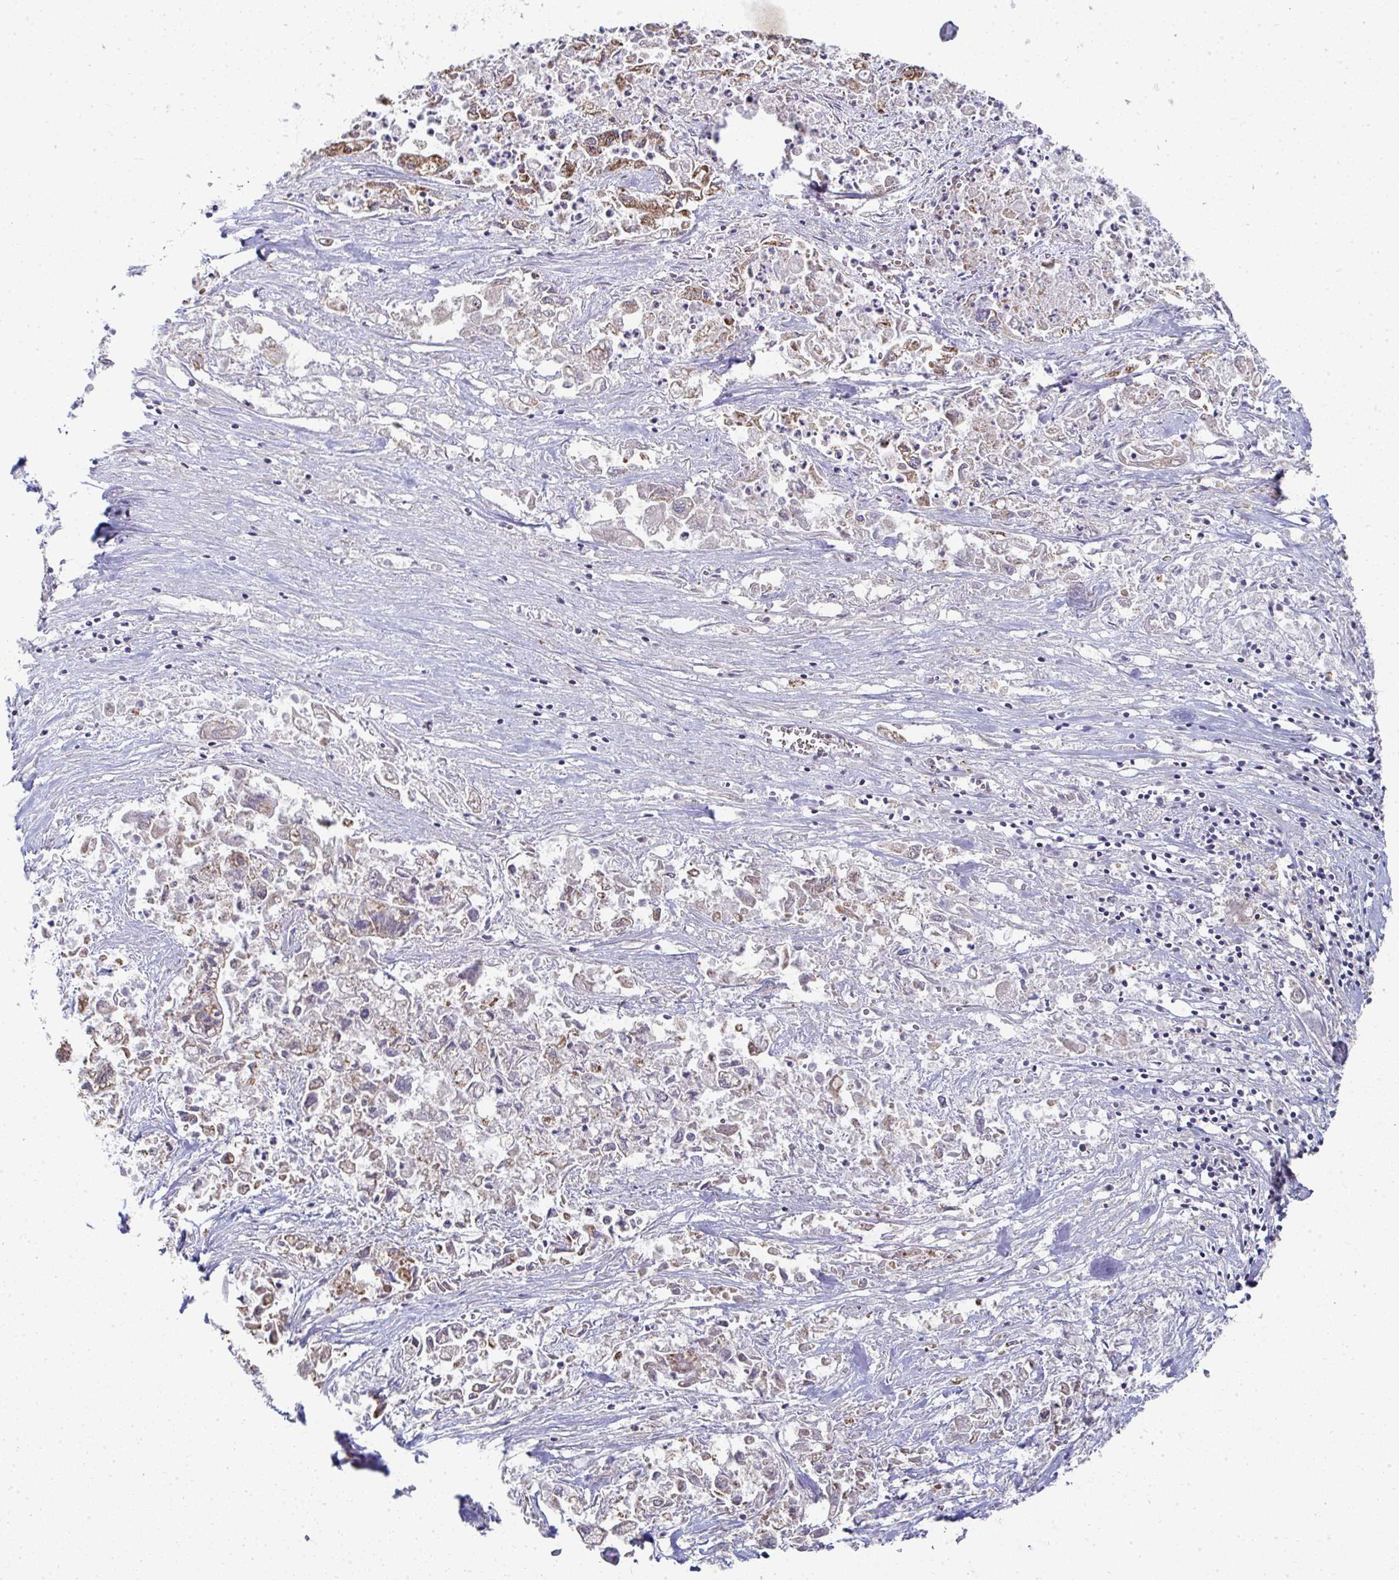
{"staining": {"intensity": "moderate", "quantity": "<25%", "location": "cytoplasmic/membranous"}, "tissue": "pancreatic cancer", "cell_type": "Tumor cells", "image_type": "cancer", "snomed": [{"axis": "morphology", "description": "Adenocarcinoma, NOS"}, {"axis": "topography", "description": "Pancreas"}], "caption": "Protein analysis of pancreatic adenocarcinoma tissue reveals moderate cytoplasmic/membranous expression in about <25% of tumor cells. (DAB (3,3'-diaminobenzidine) = brown stain, brightfield microscopy at high magnification).", "gene": "AGTPBP1", "patient": {"sex": "male", "age": 72}}